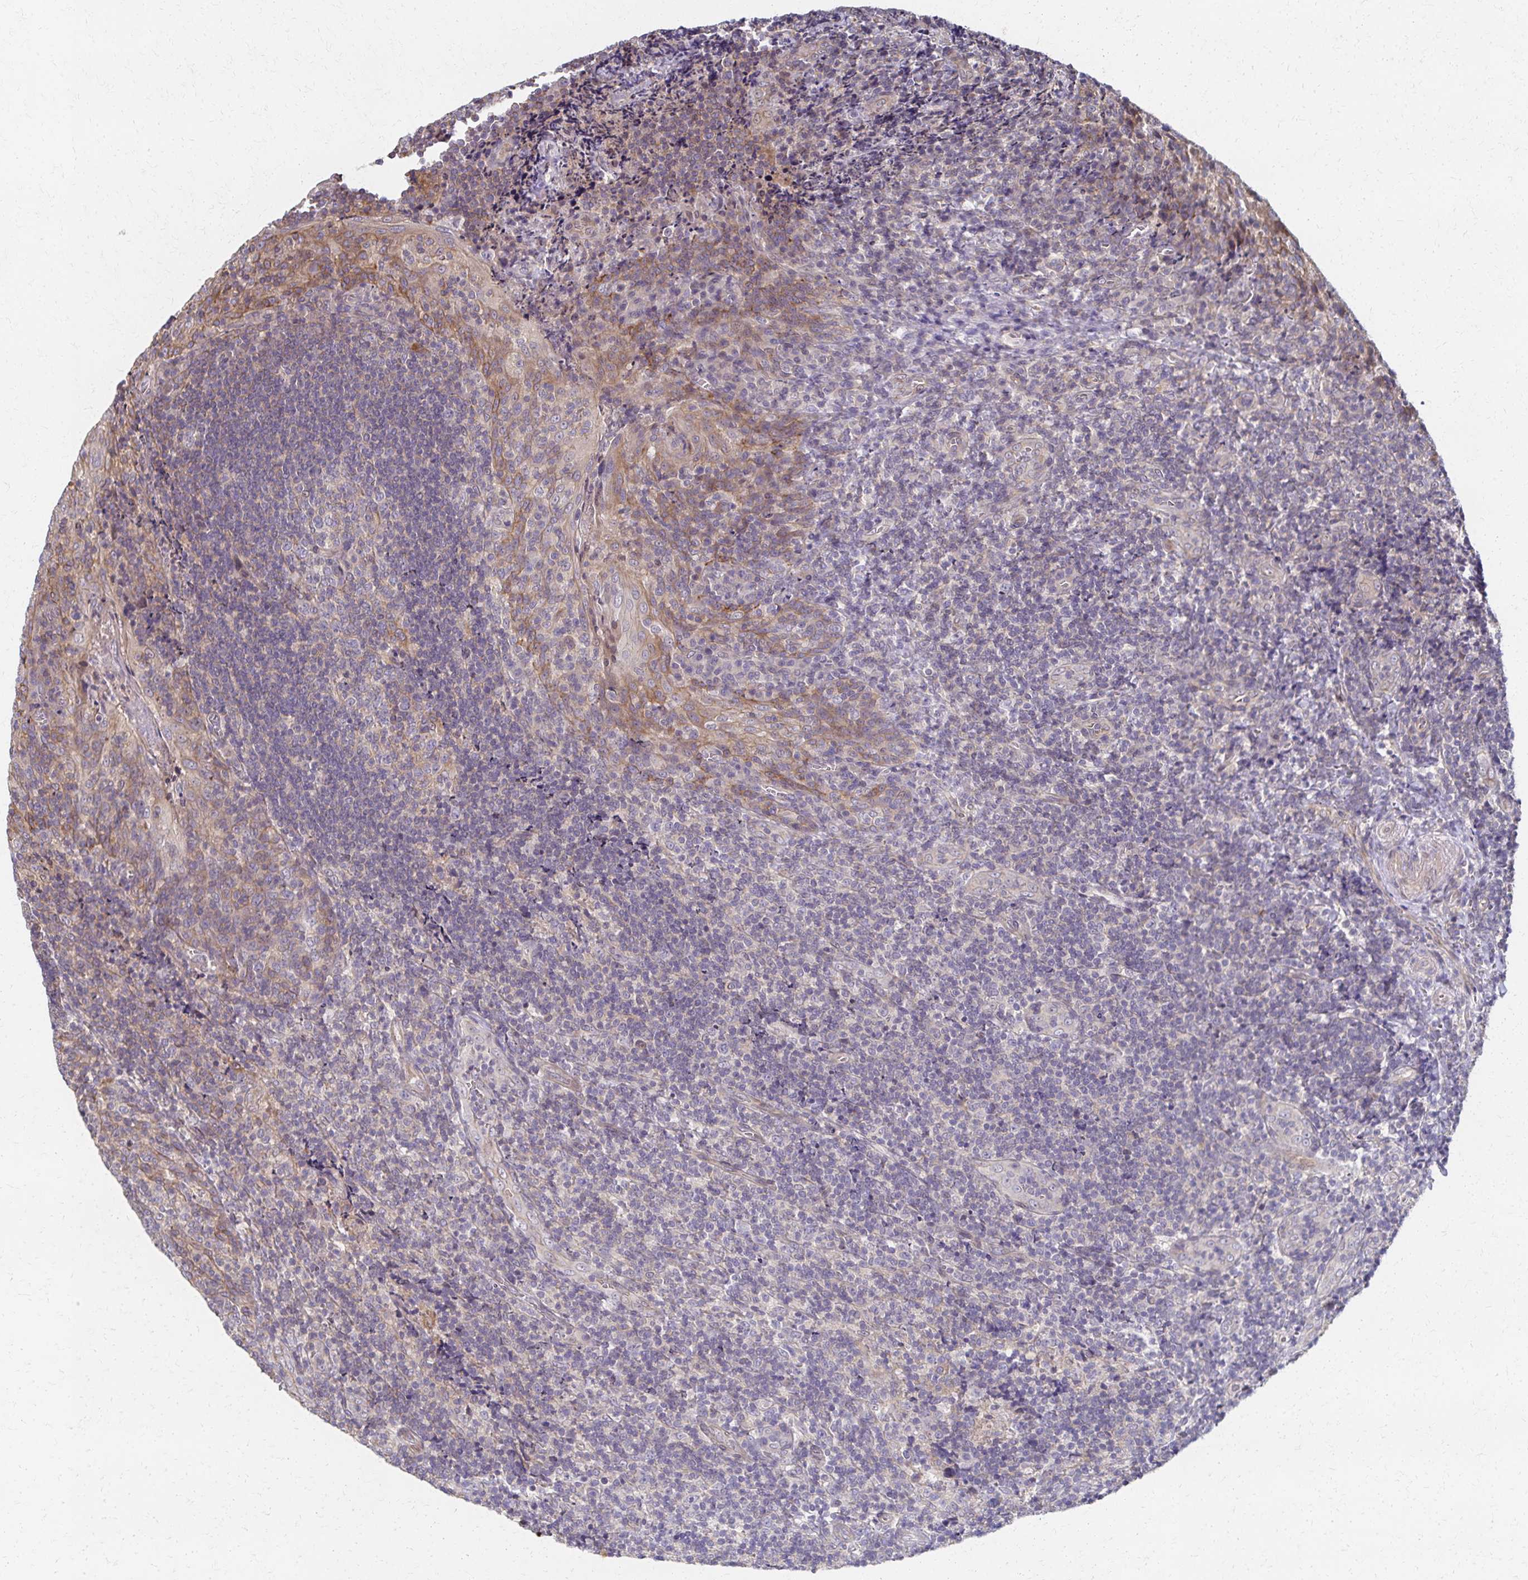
{"staining": {"intensity": "negative", "quantity": "none", "location": "none"}, "tissue": "tonsil", "cell_type": "Germinal center cells", "image_type": "normal", "snomed": [{"axis": "morphology", "description": "Normal tissue, NOS"}, {"axis": "topography", "description": "Tonsil"}], "caption": "Immunohistochemistry image of unremarkable tonsil: human tonsil stained with DAB shows no significant protein staining in germinal center cells. (Stains: DAB IHC with hematoxylin counter stain, Microscopy: brightfield microscopy at high magnification).", "gene": "EOLA1", "patient": {"sex": "male", "age": 17}}